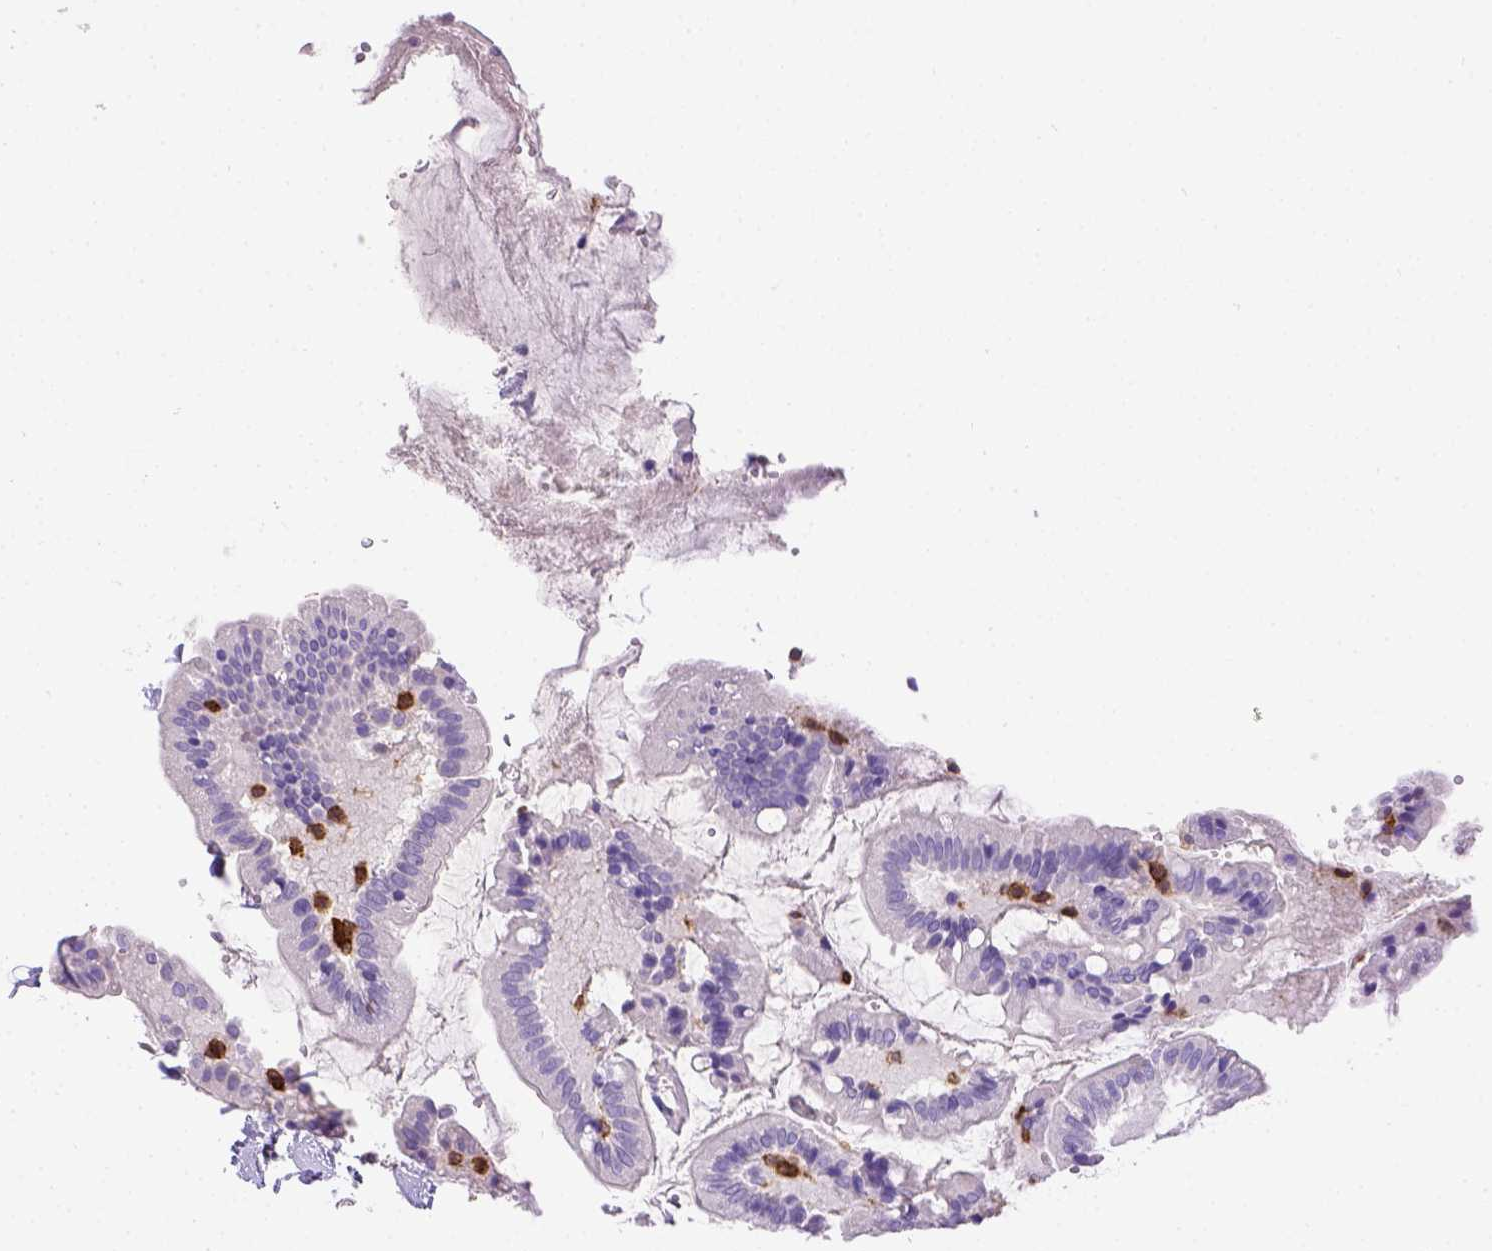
{"staining": {"intensity": "negative", "quantity": "none", "location": "none"}, "tissue": "small intestine", "cell_type": "Glandular cells", "image_type": "normal", "snomed": [{"axis": "morphology", "description": "Normal tissue, NOS"}, {"axis": "topography", "description": "Small intestine"}], "caption": "Immunohistochemistry photomicrograph of normal human small intestine stained for a protein (brown), which displays no positivity in glandular cells.", "gene": "CD3E", "patient": {"sex": "female", "age": 56}}